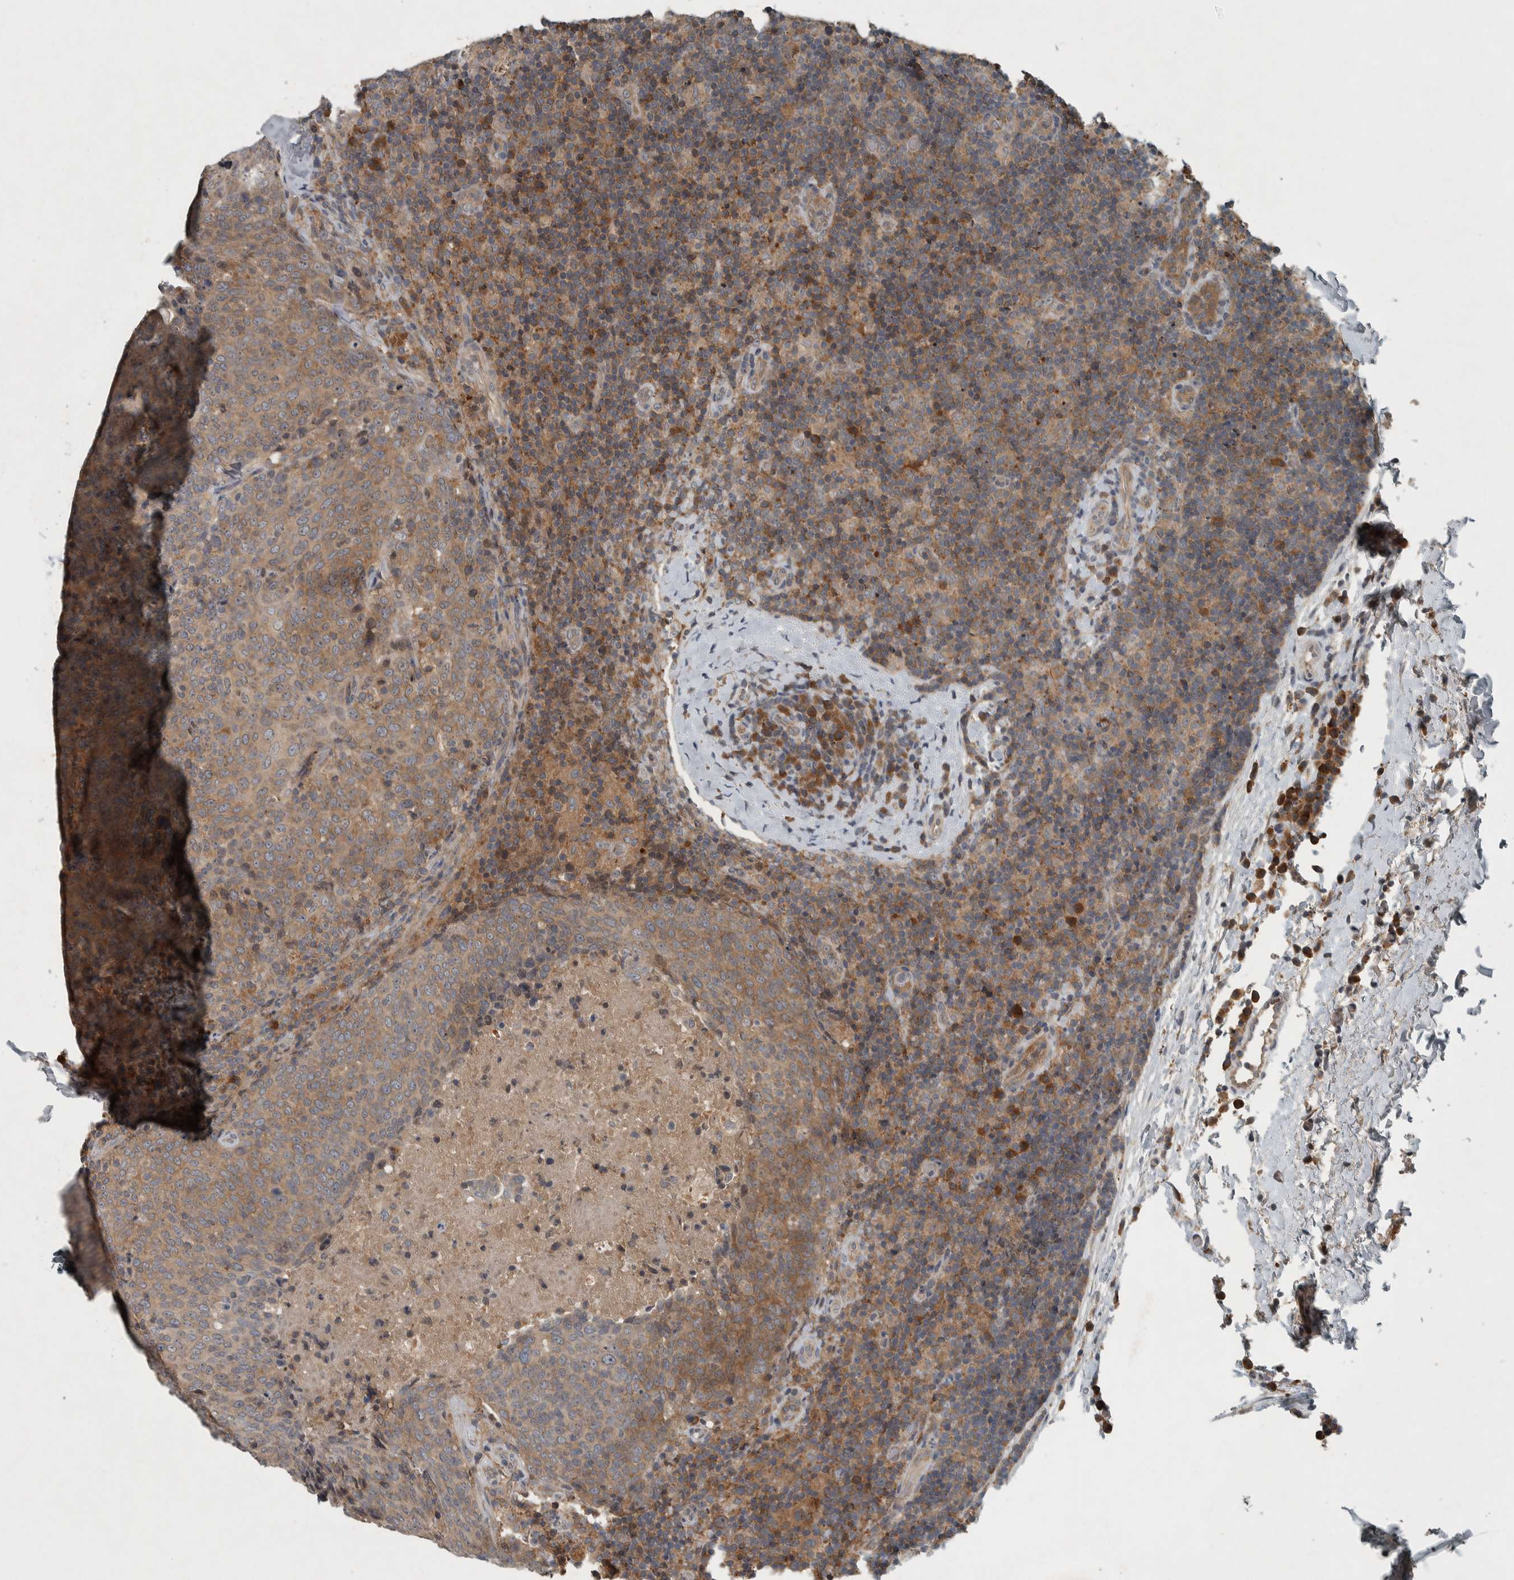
{"staining": {"intensity": "moderate", "quantity": ">75%", "location": "cytoplasmic/membranous"}, "tissue": "head and neck cancer", "cell_type": "Tumor cells", "image_type": "cancer", "snomed": [{"axis": "morphology", "description": "Squamous cell carcinoma, NOS"}, {"axis": "morphology", "description": "Squamous cell carcinoma, metastatic, NOS"}, {"axis": "topography", "description": "Lymph node"}, {"axis": "topography", "description": "Head-Neck"}], "caption": "Protein expression analysis of head and neck squamous cell carcinoma displays moderate cytoplasmic/membranous staining in approximately >75% of tumor cells.", "gene": "CLCN2", "patient": {"sex": "male", "age": 62}}